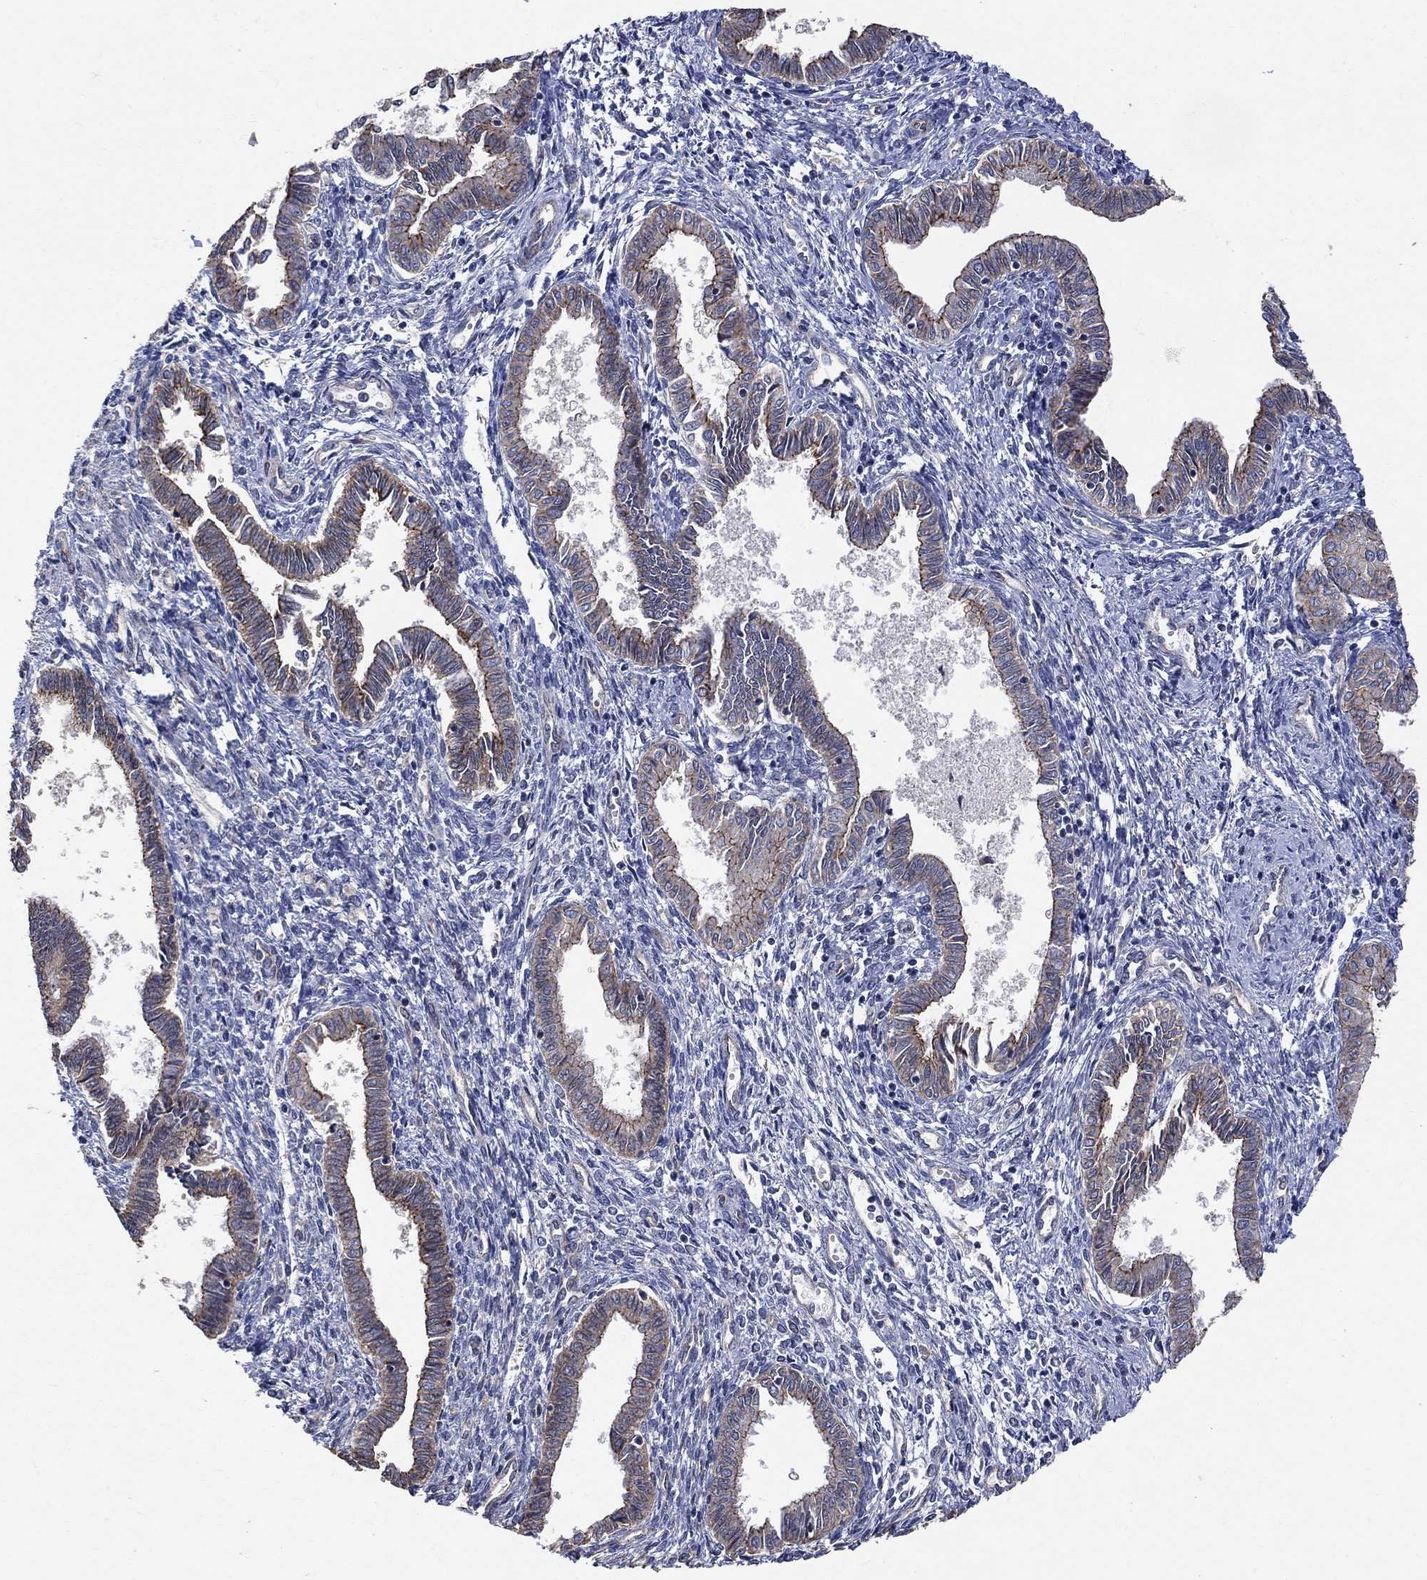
{"staining": {"intensity": "moderate", "quantity": "25%-75%", "location": "cytoplasmic/membranous"}, "tissue": "cervical cancer", "cell_type": "Tumor cells", "image_type": "cancer", "snomed": [{"axis": "morphology", "description": "Adenocarcinoma, NOS"}, {"axis": "topography", "description": "Cervix"}], "caption": "Adenocarcinoma (cervical) stained for a protein reveals moderate cytoplasmic/membranous positivity in tumor cells.", "gene": "ANKRA2", "patient": {"sex": "female", "age": 42}}